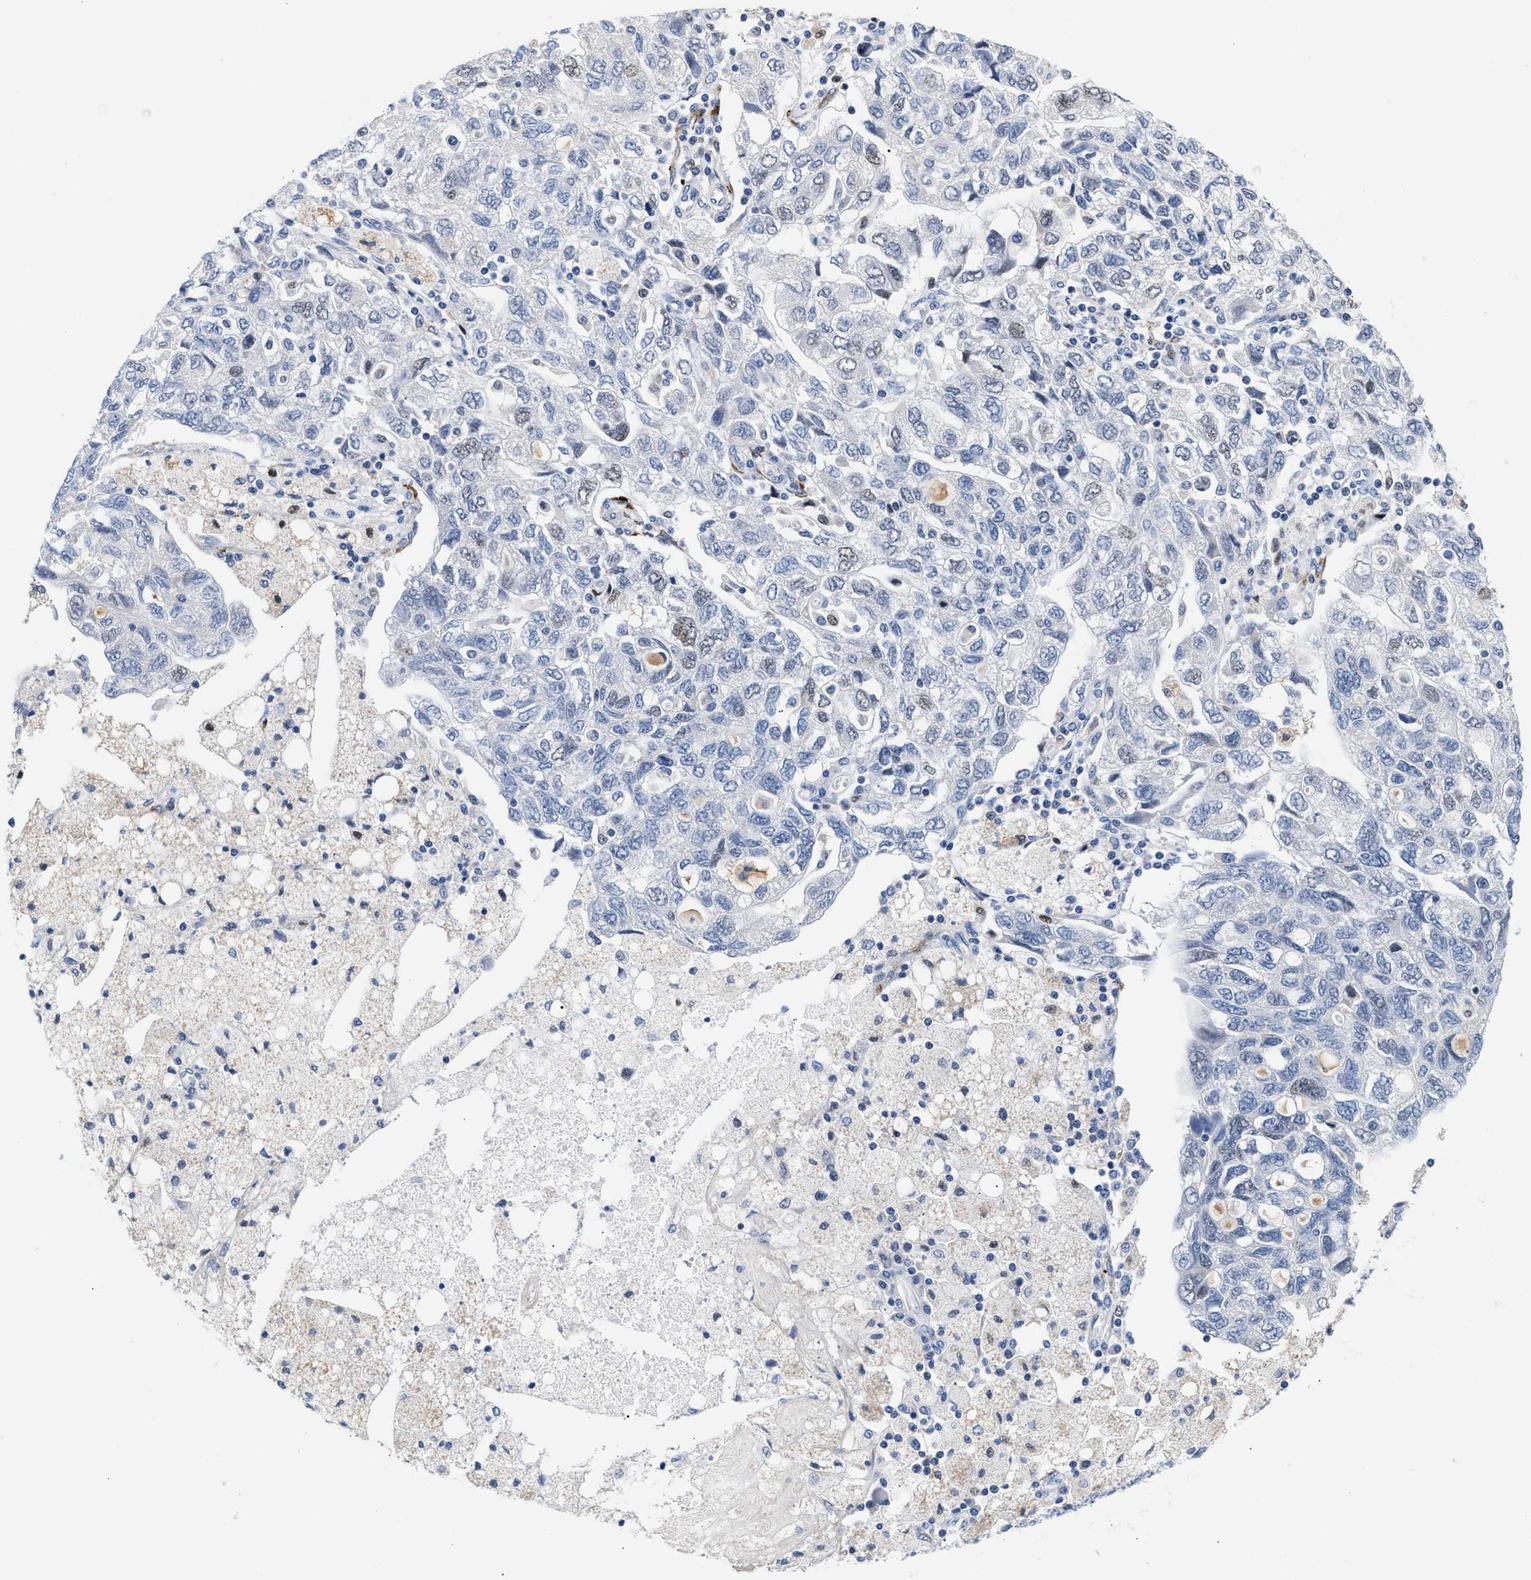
{"staining": {"intensity": "negative", "quantity": "none", "location": "none"}, "tissue": "ovarian cancer", "cell_type": "Tumor cells", "image_type": "cancer", "snomed": [{"axis": "morphology", "description": "Carcinoma, NOS"}, {"axis": "morphology", "description": "Cystadenocarcinoma, serous, NOS"}, {"axis": "topography", "description": "Ovary"}], "caption": "This is an IHC image of human ovarian cancer. There is no staining in tumor cells.", "gene": "ACTL7B", "patient": {"sex": "female", "age": 69}}